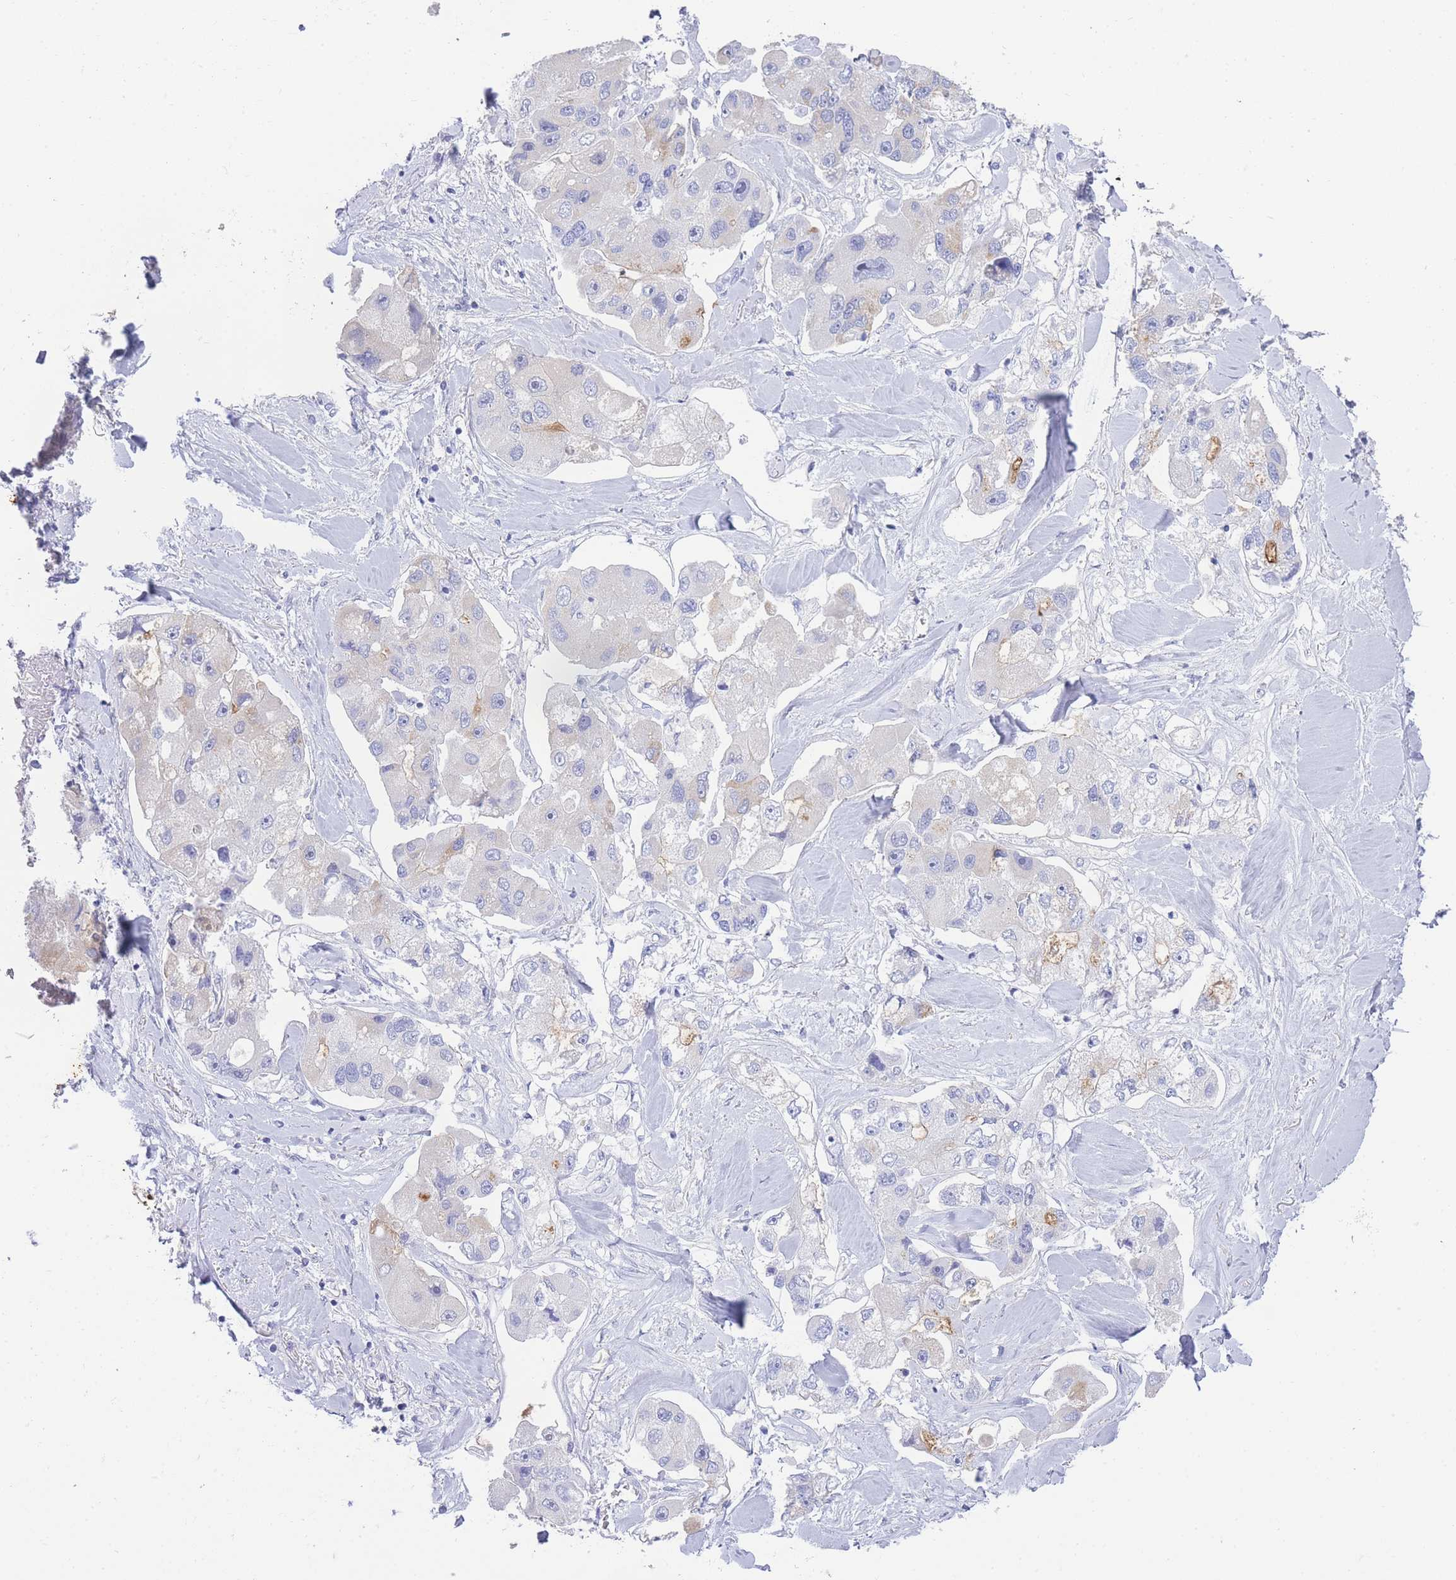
{"staining": {"intensity": "negative", "quantity": "none", "location": "none"}, "tissue": "lung cancer", "cell_type": "Tumor cells", "image_type": "cancer", "snomed": [{"axis": "morphology", "description": "Adenocarcinoma, NOS"}, {"axis": "topography", "description": "Lung"}], "caption": "This photomicrograph is of adenocarcinoma (lung) stained with IHC to label a protein in brown with the nuclei are counter-stained blue. There is no expression in tumor cells.", "gene": "LRRC37A", "patient": {"sex": "female", "age": 54}}